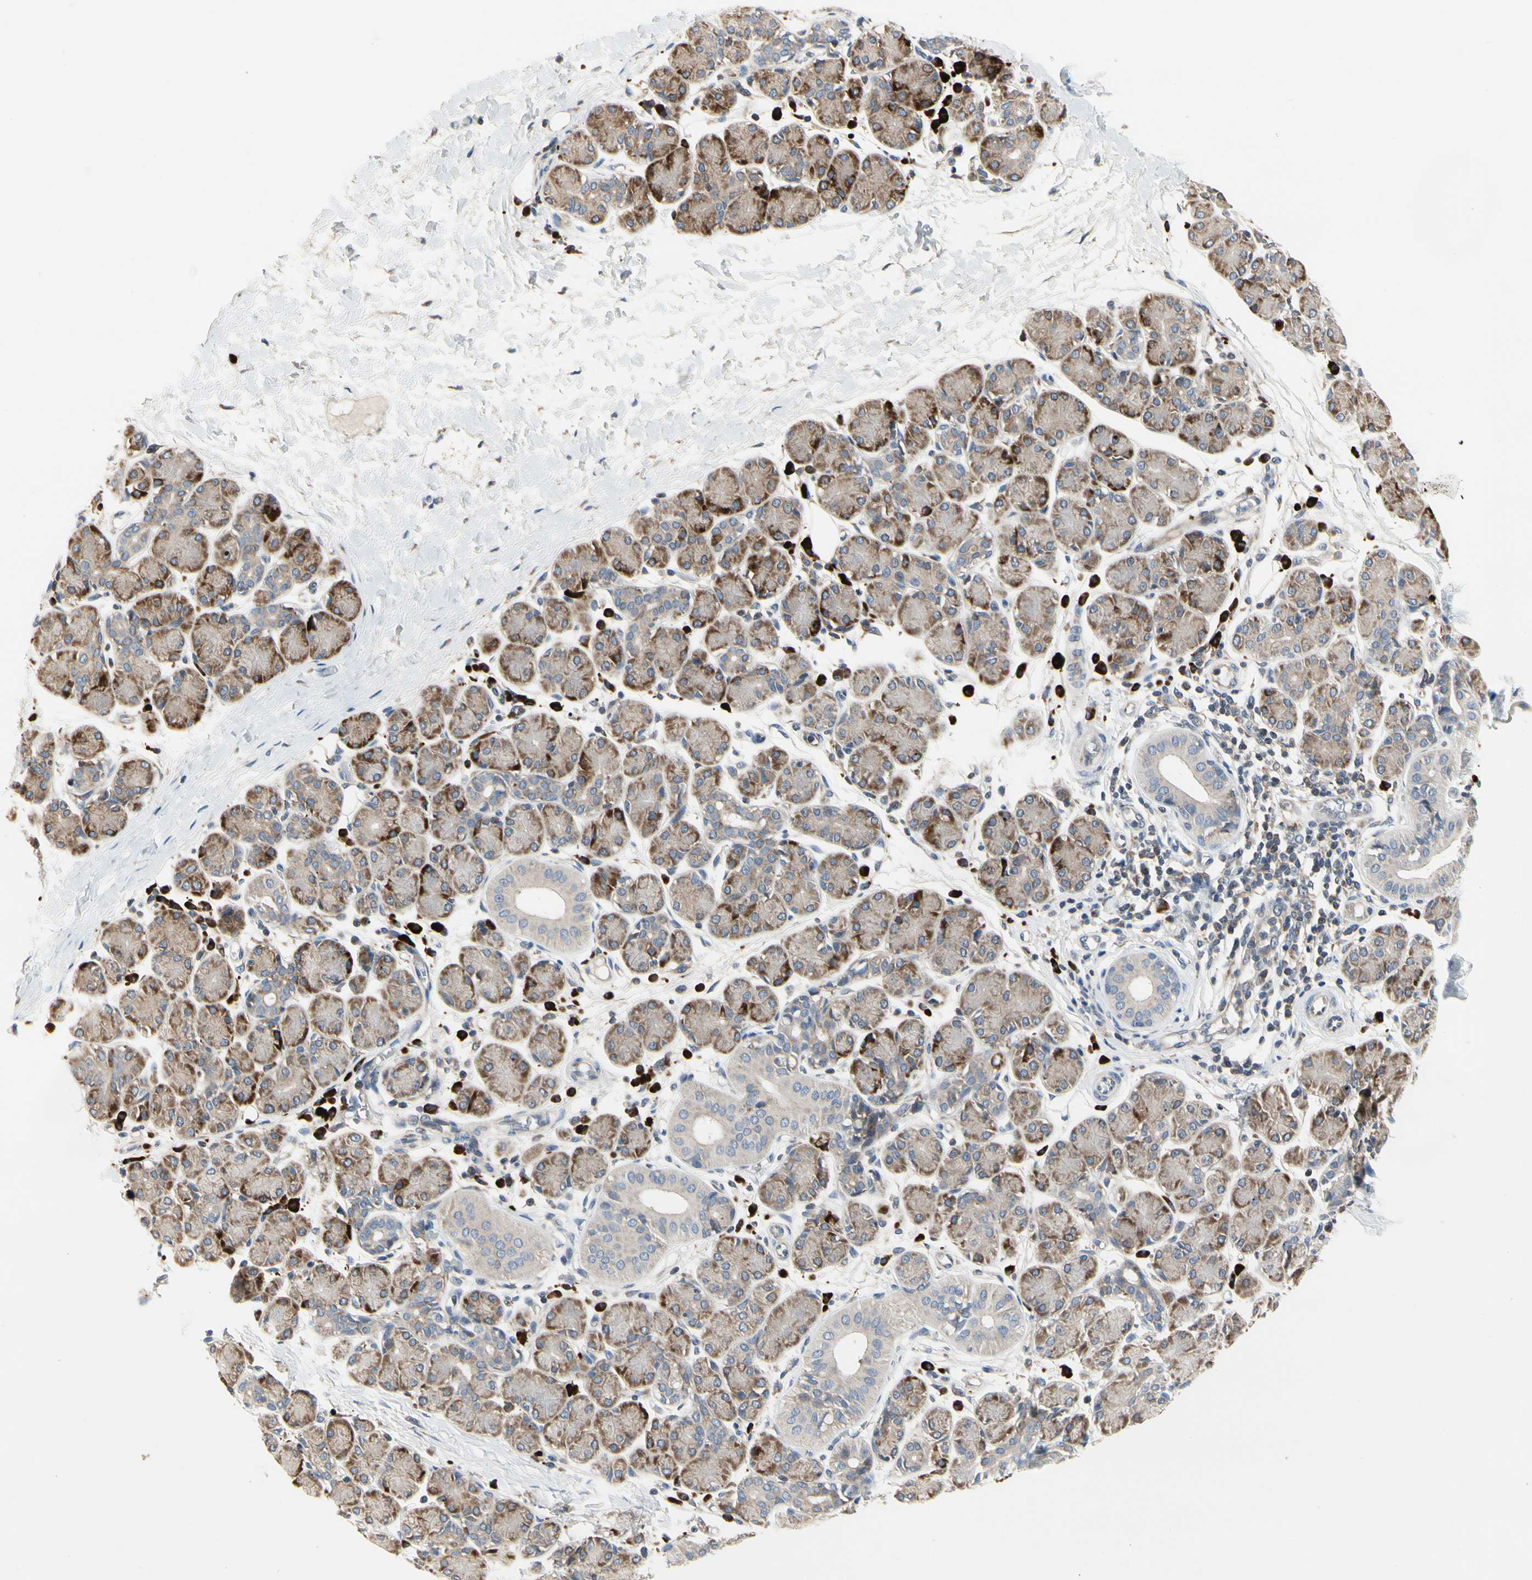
{"staining": {"intensity": "moderate", "quantity": ">75%", "location": "cytoplasmic/membranous"}, "tissue": "salivary gland", "cell_type": "Glandular cells", "image_type": "normal", "snomed": [{"axis": "morphology", "description": "Normal tissue, NOS"}, {"axis": "morphology", "description": "Inflammation, NOS"}, {"axis": "topography", "description": "Lymph node"}, {"axis": "topography", "description": "Salivary gland"}], "caption": "This histopathology image shows unremarkable salivary gland stained with immunohistochemistry (IHC) to label a protein in brown. The cytoplasmic/membranous of glandular cells show moderate positivity for the protein. Nuclei are counter-stained blue.", "gene": "MMEL1", "patient": {"sex": "male", "age": 3}}